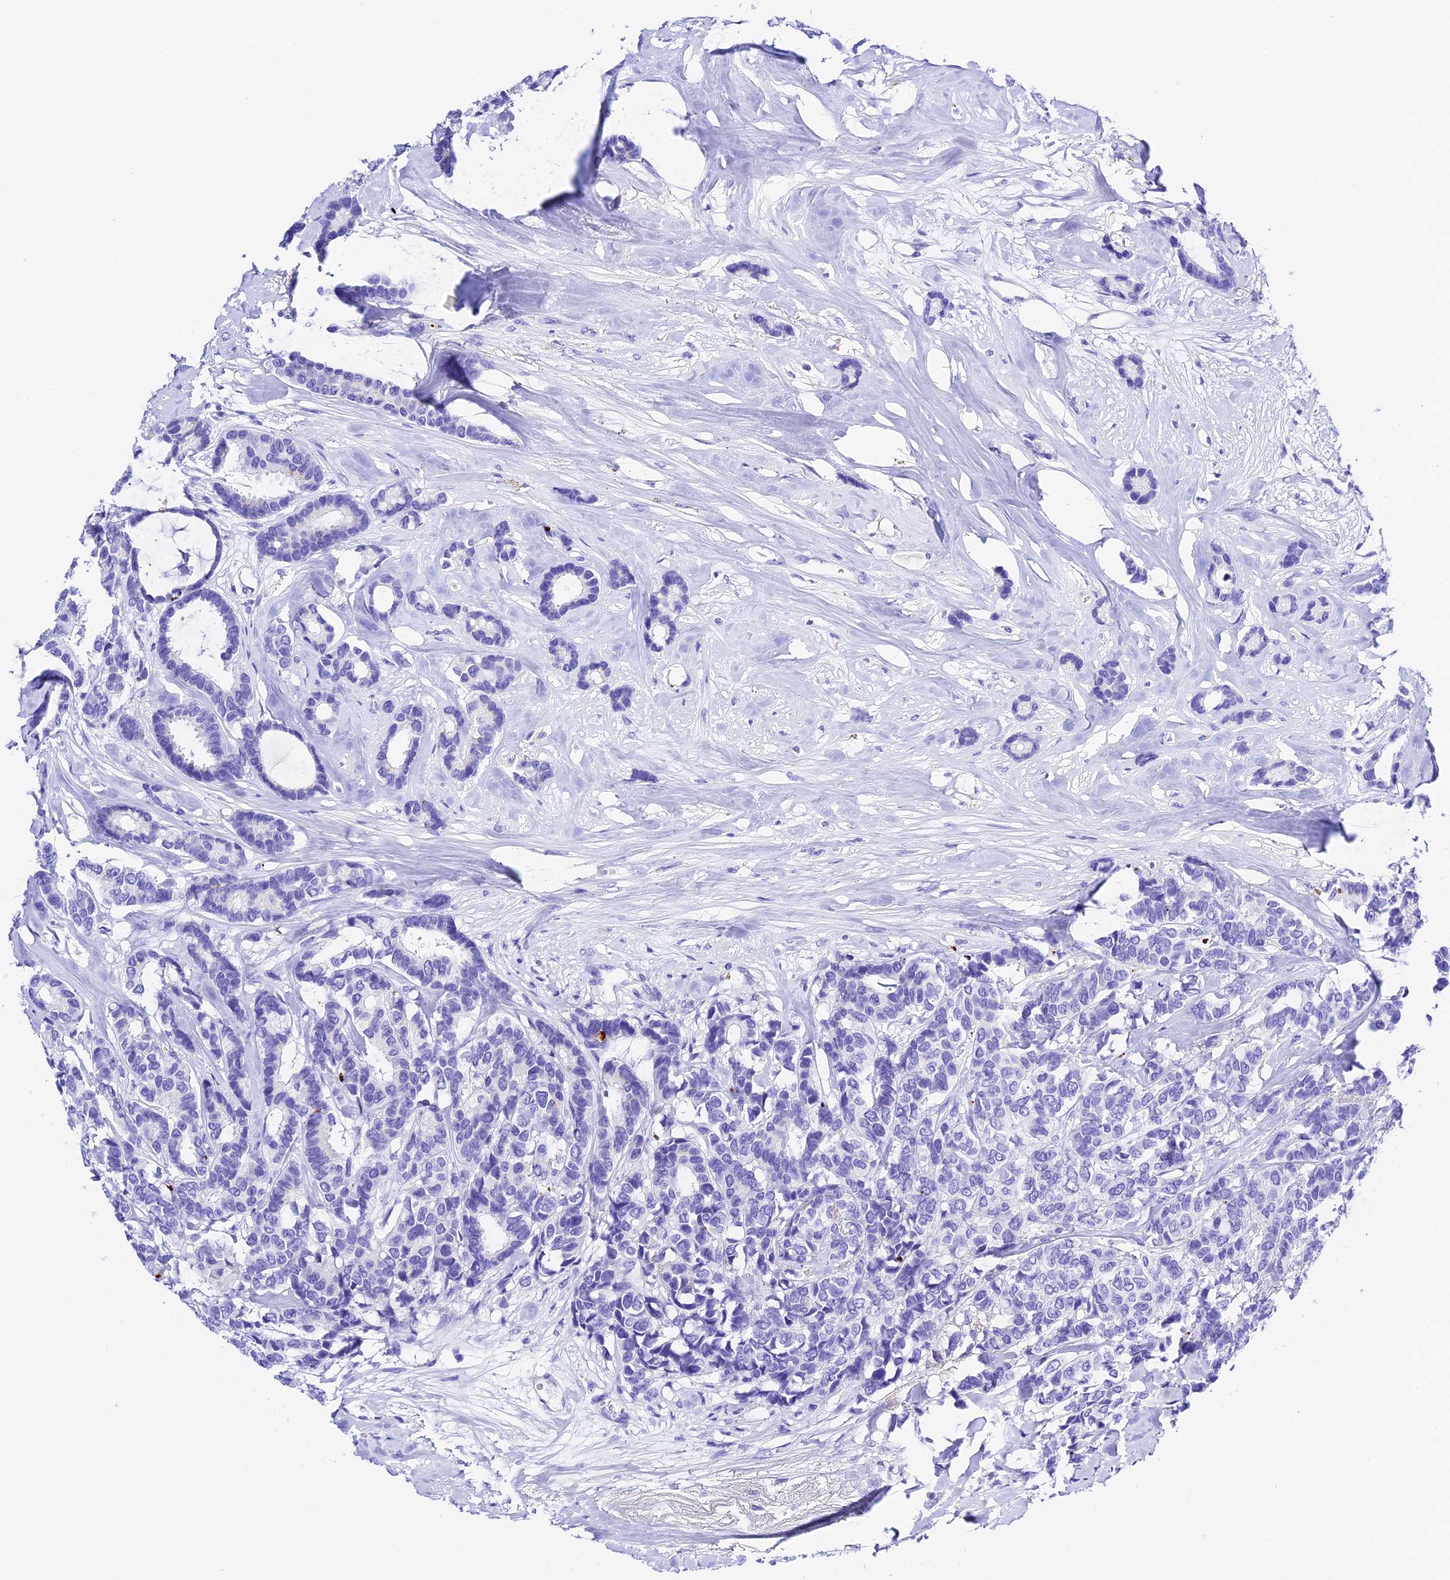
{"staining": {"intensity": "negative", "quantity": "none", "location": "none"}, "tissue": "breast cancer", "cell_type": "Tumor cells", "image_type": "cancer", "snomed": [{"axis": "morphology", "description": "Duct carcinoma"}, {"axis": "topography", "description": "Breast"}], "caption": "Tumor cells show no significant positivity in breast cancer.", "gene": "PSG11", "patient": {"sex": "female", "age": 87}}